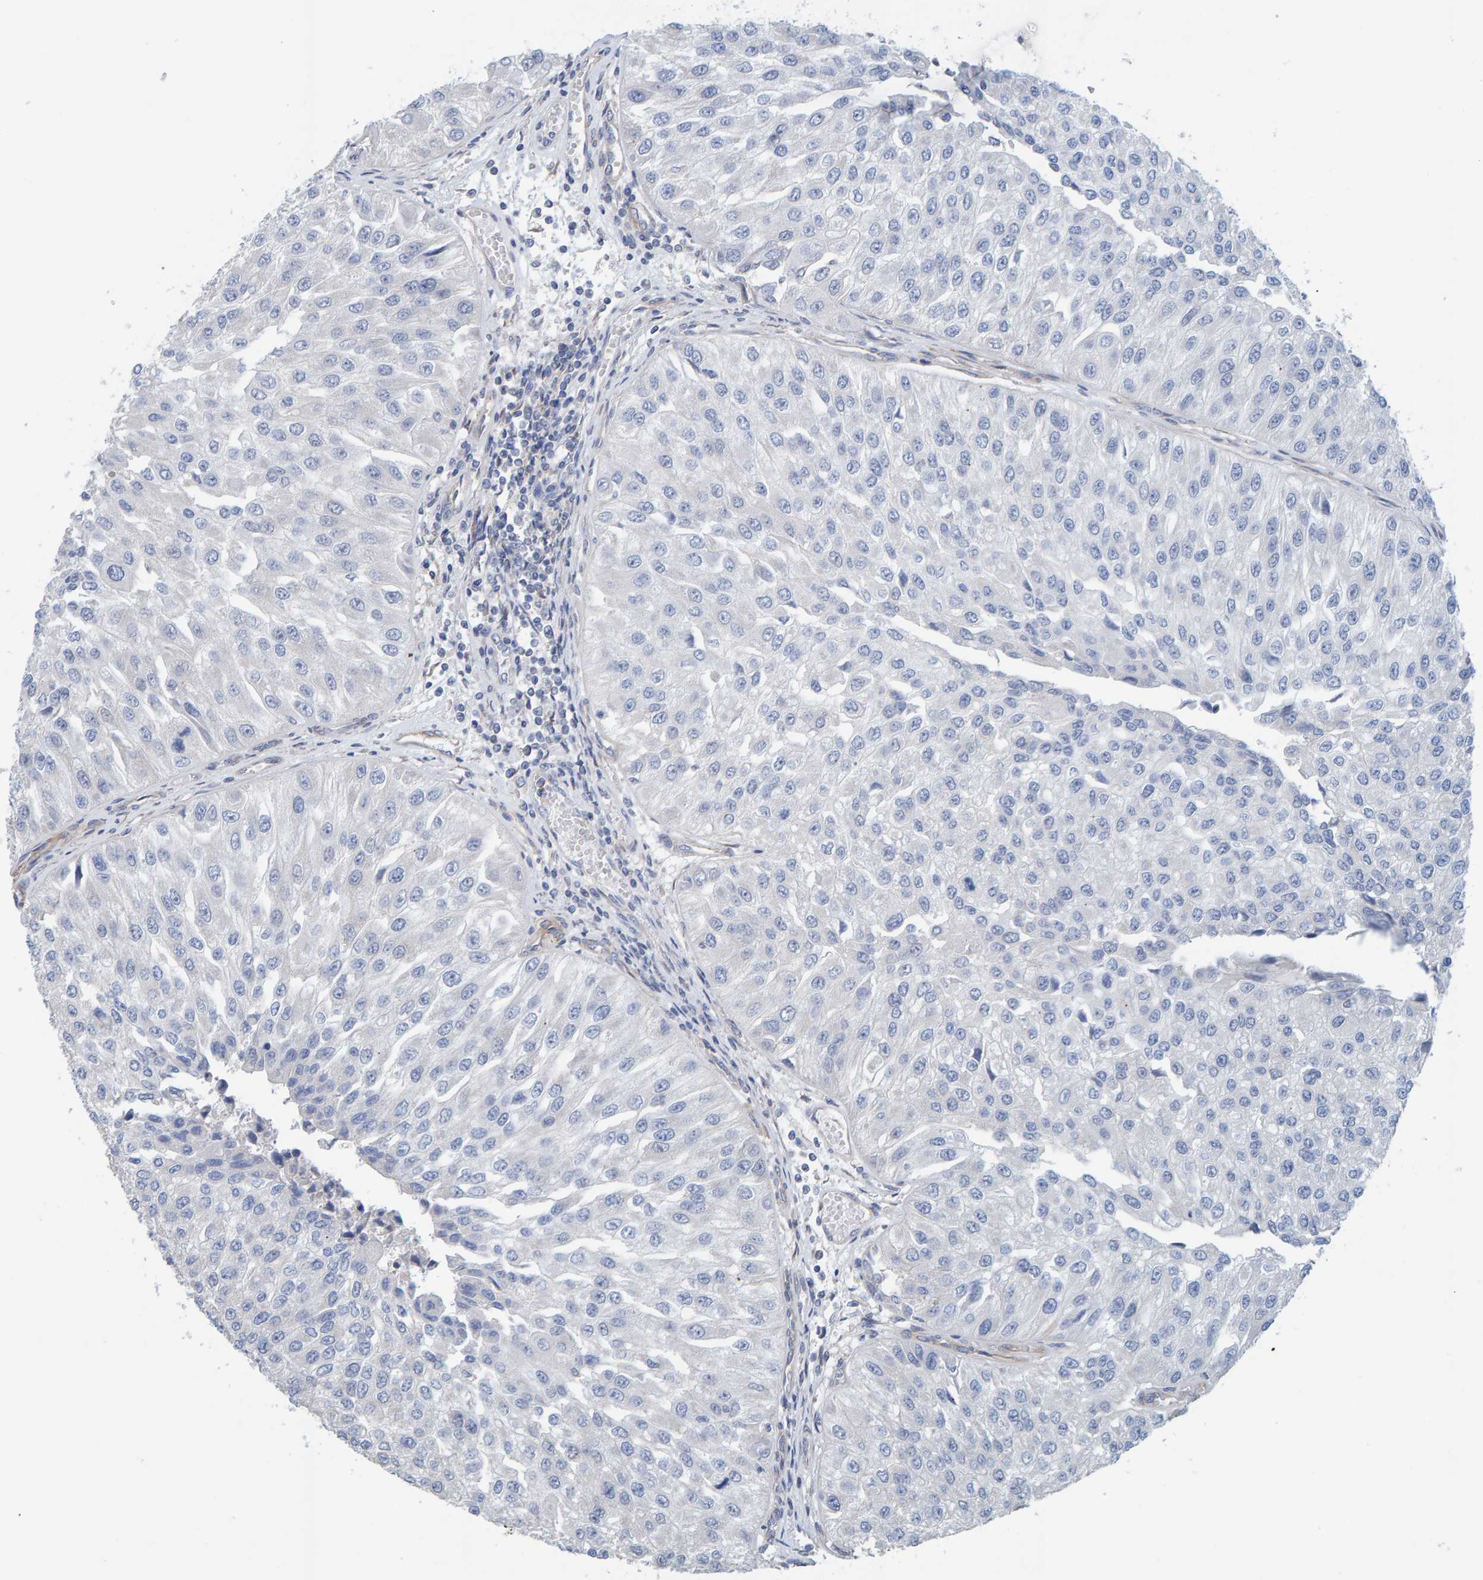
{"staining": {"intensity": "negative", "quantity": "none", "location": "none"}, "tissue": "urothelial cancer", "cell_type": "Tumor cells", "image_type": "cancer", "snomed": [{"axis": "morphology", "description": "Urothelial carcinoma, High grade"}, {"axis": "topography", "description": "Kidney"}, {"axis": "topography", "description": "Urinary bladder"}], "caption": "Tumor cells are negative for protein expression in human urothelial cancer.", "gene": "RGP1", "patient": {"sex": "male", "age": 77}}